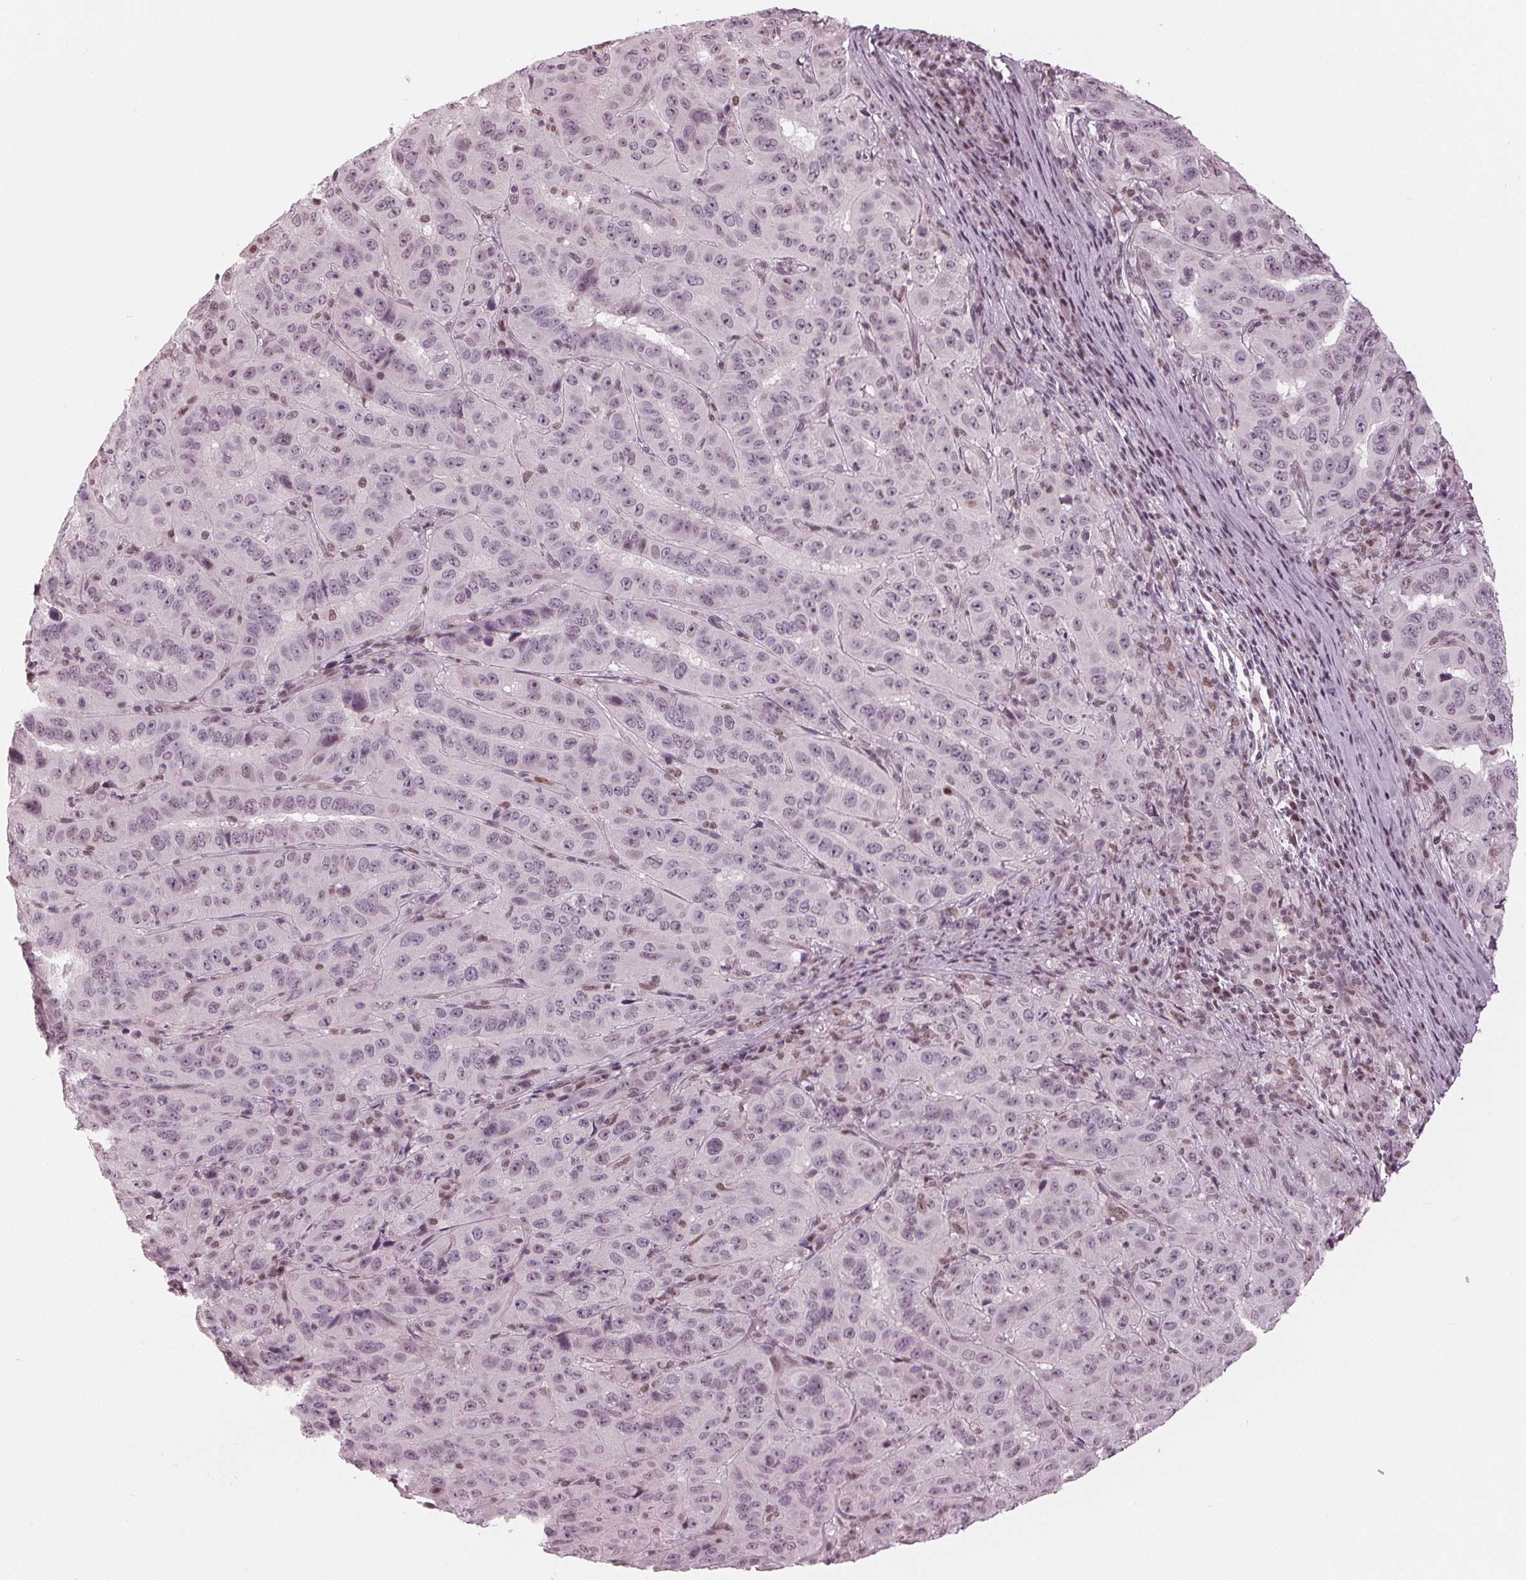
{"staining": {"intensity": "weak", "quantity": "<25%", "location": "nuclear"}, "tissue": "pancreatic cancer", "cell_type": "Tumor cells", "image_type": "cancer", "snomed": [{"axis": "morphology", "description": "Adenocarcinoma, NOS"}, {"axis": "topography", "description": "Pancreas"}], "caption": "Immunohistochemistry (IHC) histopathology image of human pancreatic adenocarcinoma stained for a protein (brown), which displays no expression in tumor cells.", "gene": "DNMT3L", "patient": {"sex": "male", "age": 63}}